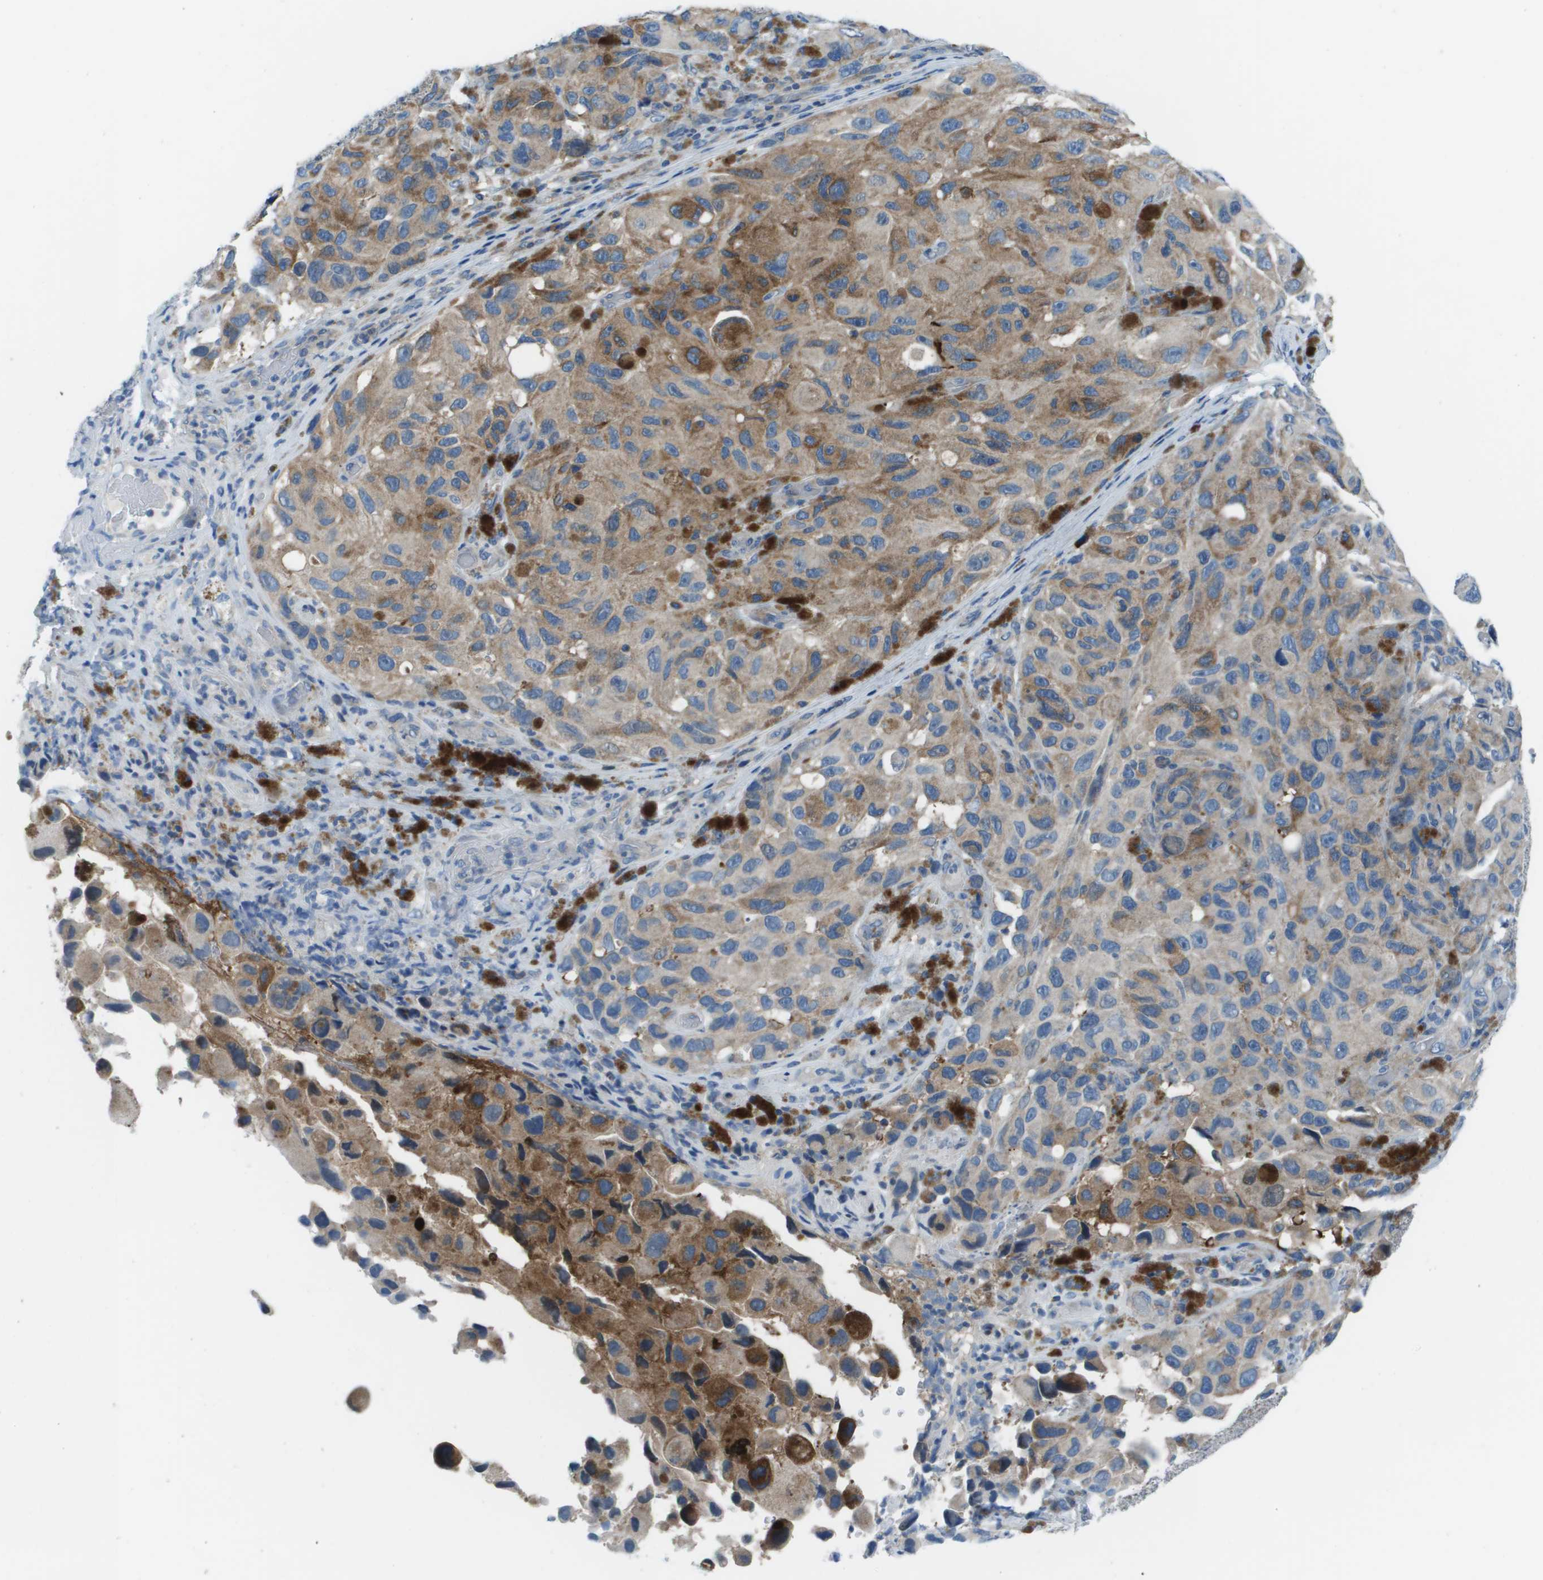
{"staining": {"intensity": "moderate", "quantity": ">75%", "location": "cytoplasmic/membranous"}, "tissue": "melanoma", "cell_type": "Tumor cells", "image_type": "cancer", "snomed": [{"axis": "morphology", "description": "Malignant melanoma, NOS"}, {"axis": "topography", "description": "Skin"}], "caption": "A high-resolution photomicrograph shows IHC staining of malignant melanoma, which exhibits moderate cytoplasmic/membranous expression in approximately >75% of tumor cells.", "gene": "STIP1", "patient": {"sex": "female", "age": 73}}